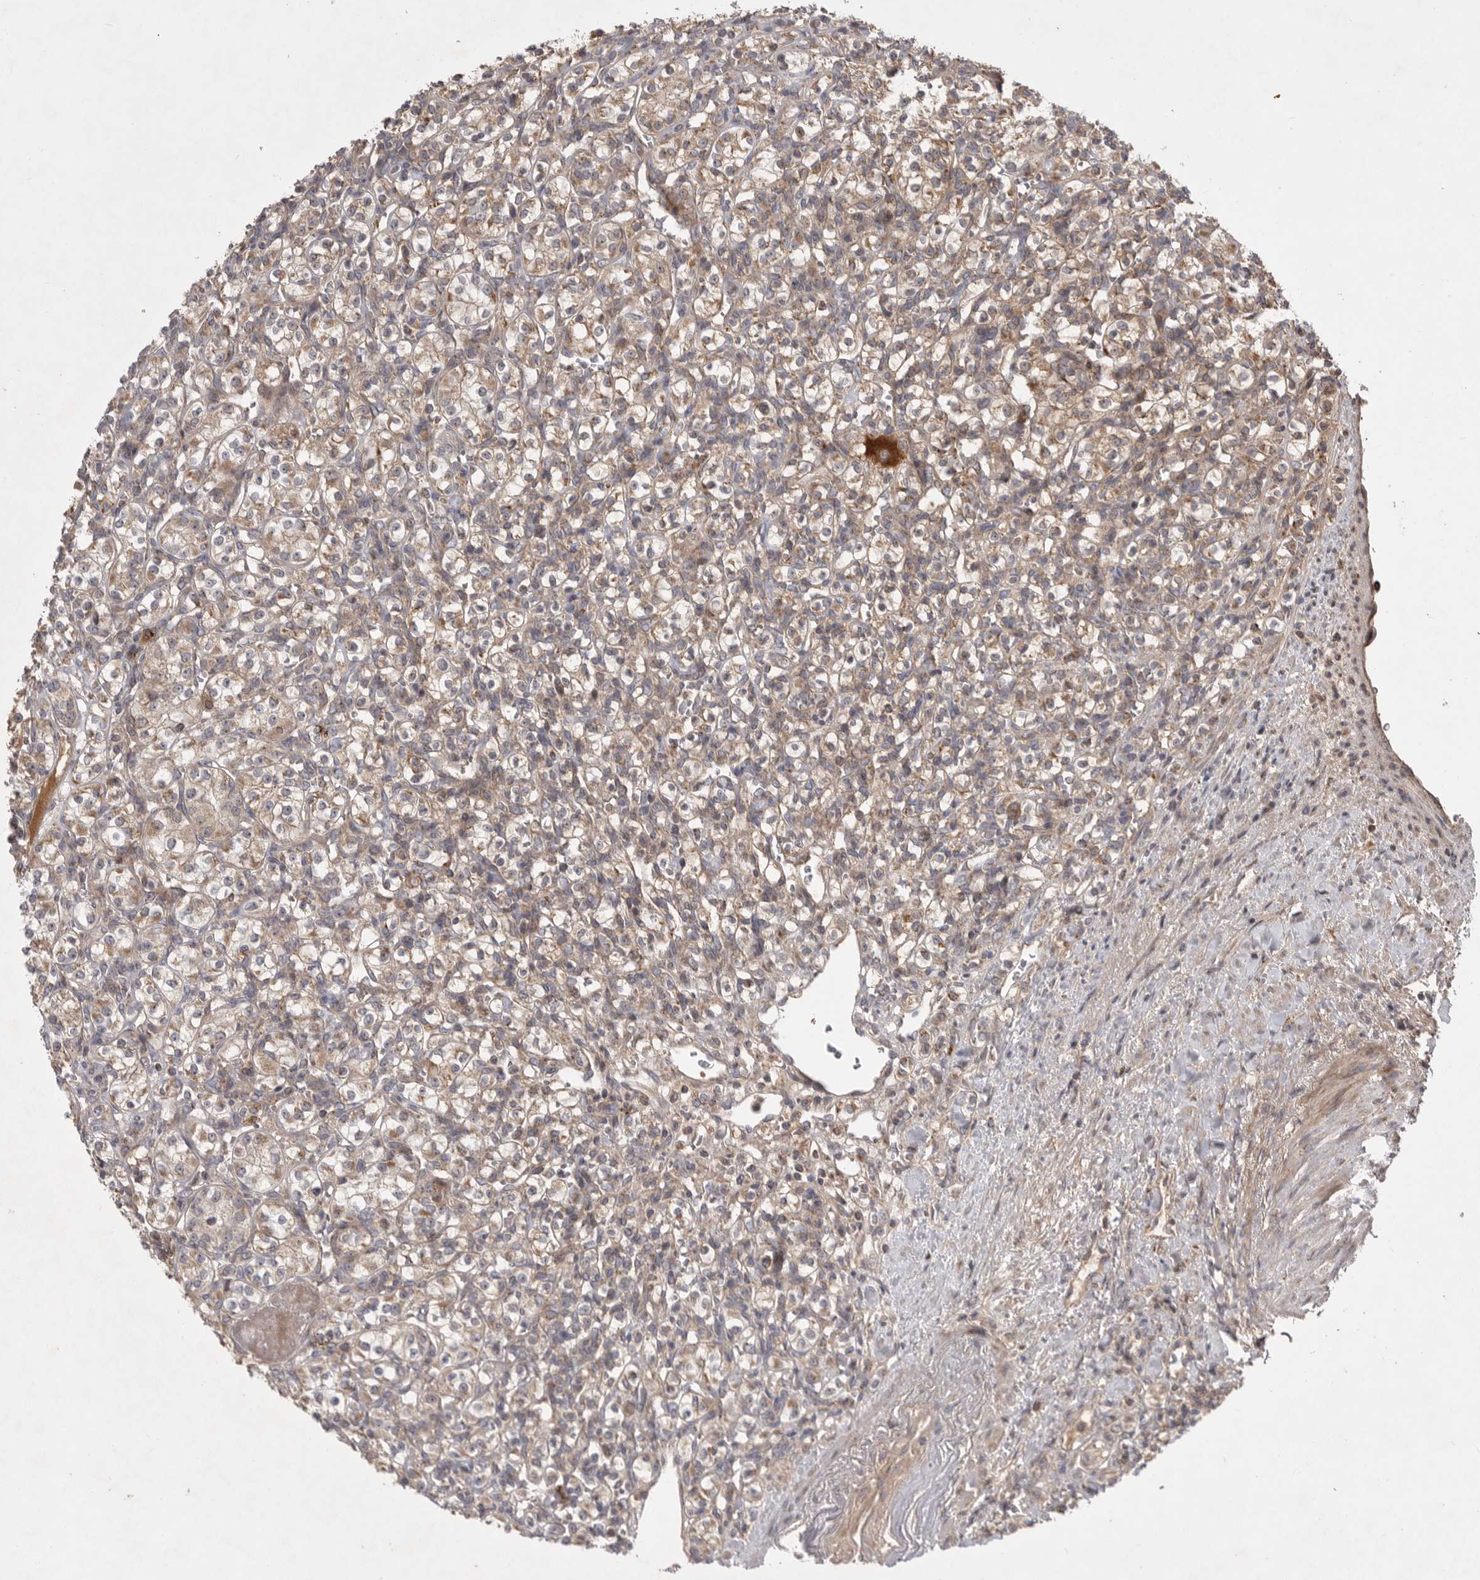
{"staining": {"intensity": "weak", "quantity": ">75%", "location": "cytoplasmic/membranous"}, "tissue": "renal cancer", "cell_type": "Tumor cells", "image_type": "cancer", "snomed": [{"axis": "morphology", "description": "Adenocarcinoma, NOS"}, {"axis": "topography", "description": "Kidney"}], "caption": "A photomicrograph of renal cancer stained for a protein displays weak cytoplasmic/membranous brown staining in tumor cells.", "gene": "KYAT3", "patient": {"sex": "male", "age": 77}}